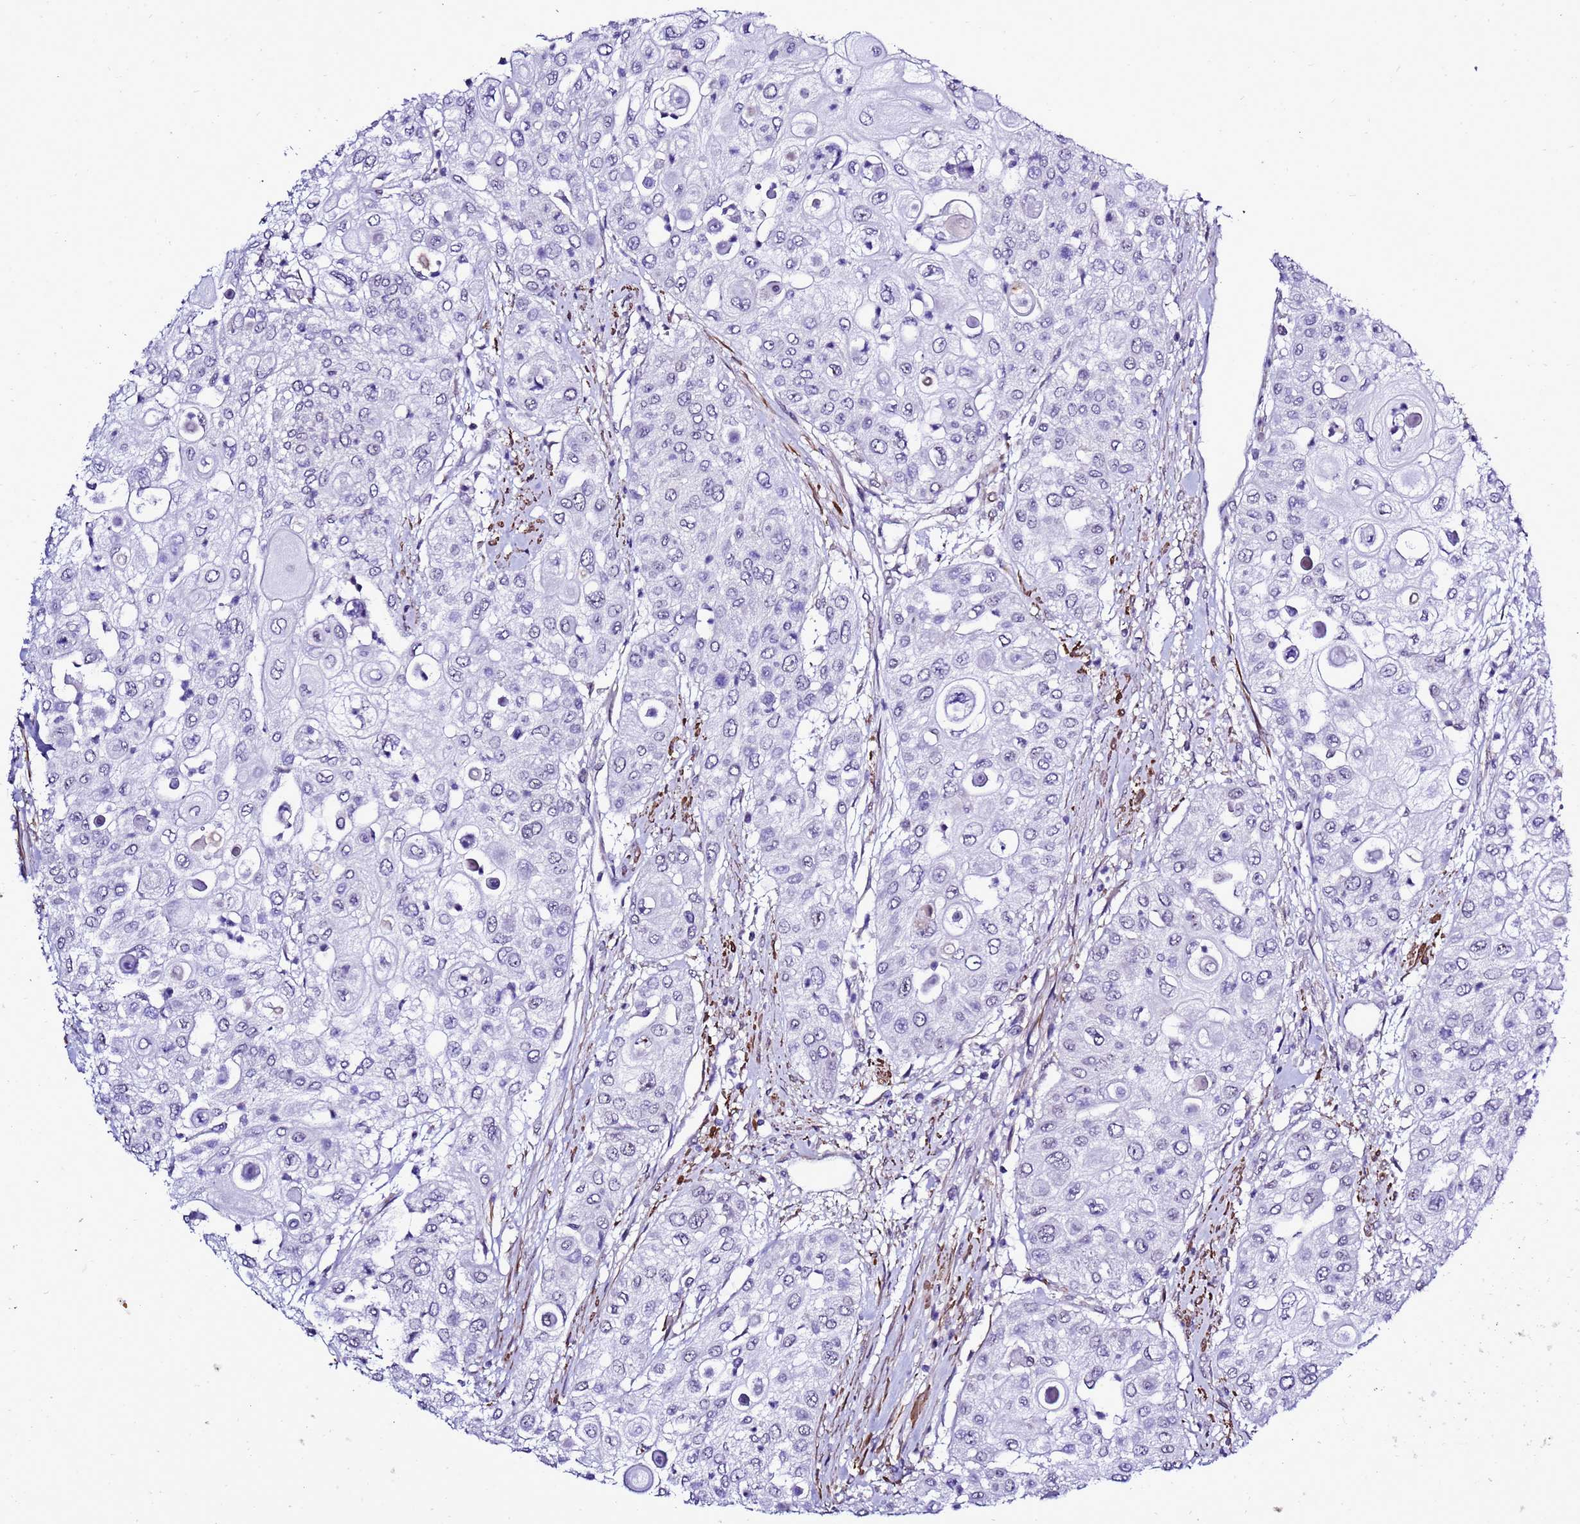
{"staining": {"intensity": "negative", "quantity": "none", "location": "none"}, "tissue": "urothelial cancer", "cell_type": "Tumor cells", "image_type": "cancer", "snomed": [{"axis": "morphology", "description": "Urothelial carcinoma, High grade"}, {"axis": "topography", "description": "Urinary bladder"}], "caption": "Tumor cells are negative for protein expression in human urothelial carcinoma (high-grade). (DAB (3,3'-diaminobenzidine) IHC with hematoxylin counter stain).", "gene": "GZF1", "patient": {"sex": "female", "age": 79}}